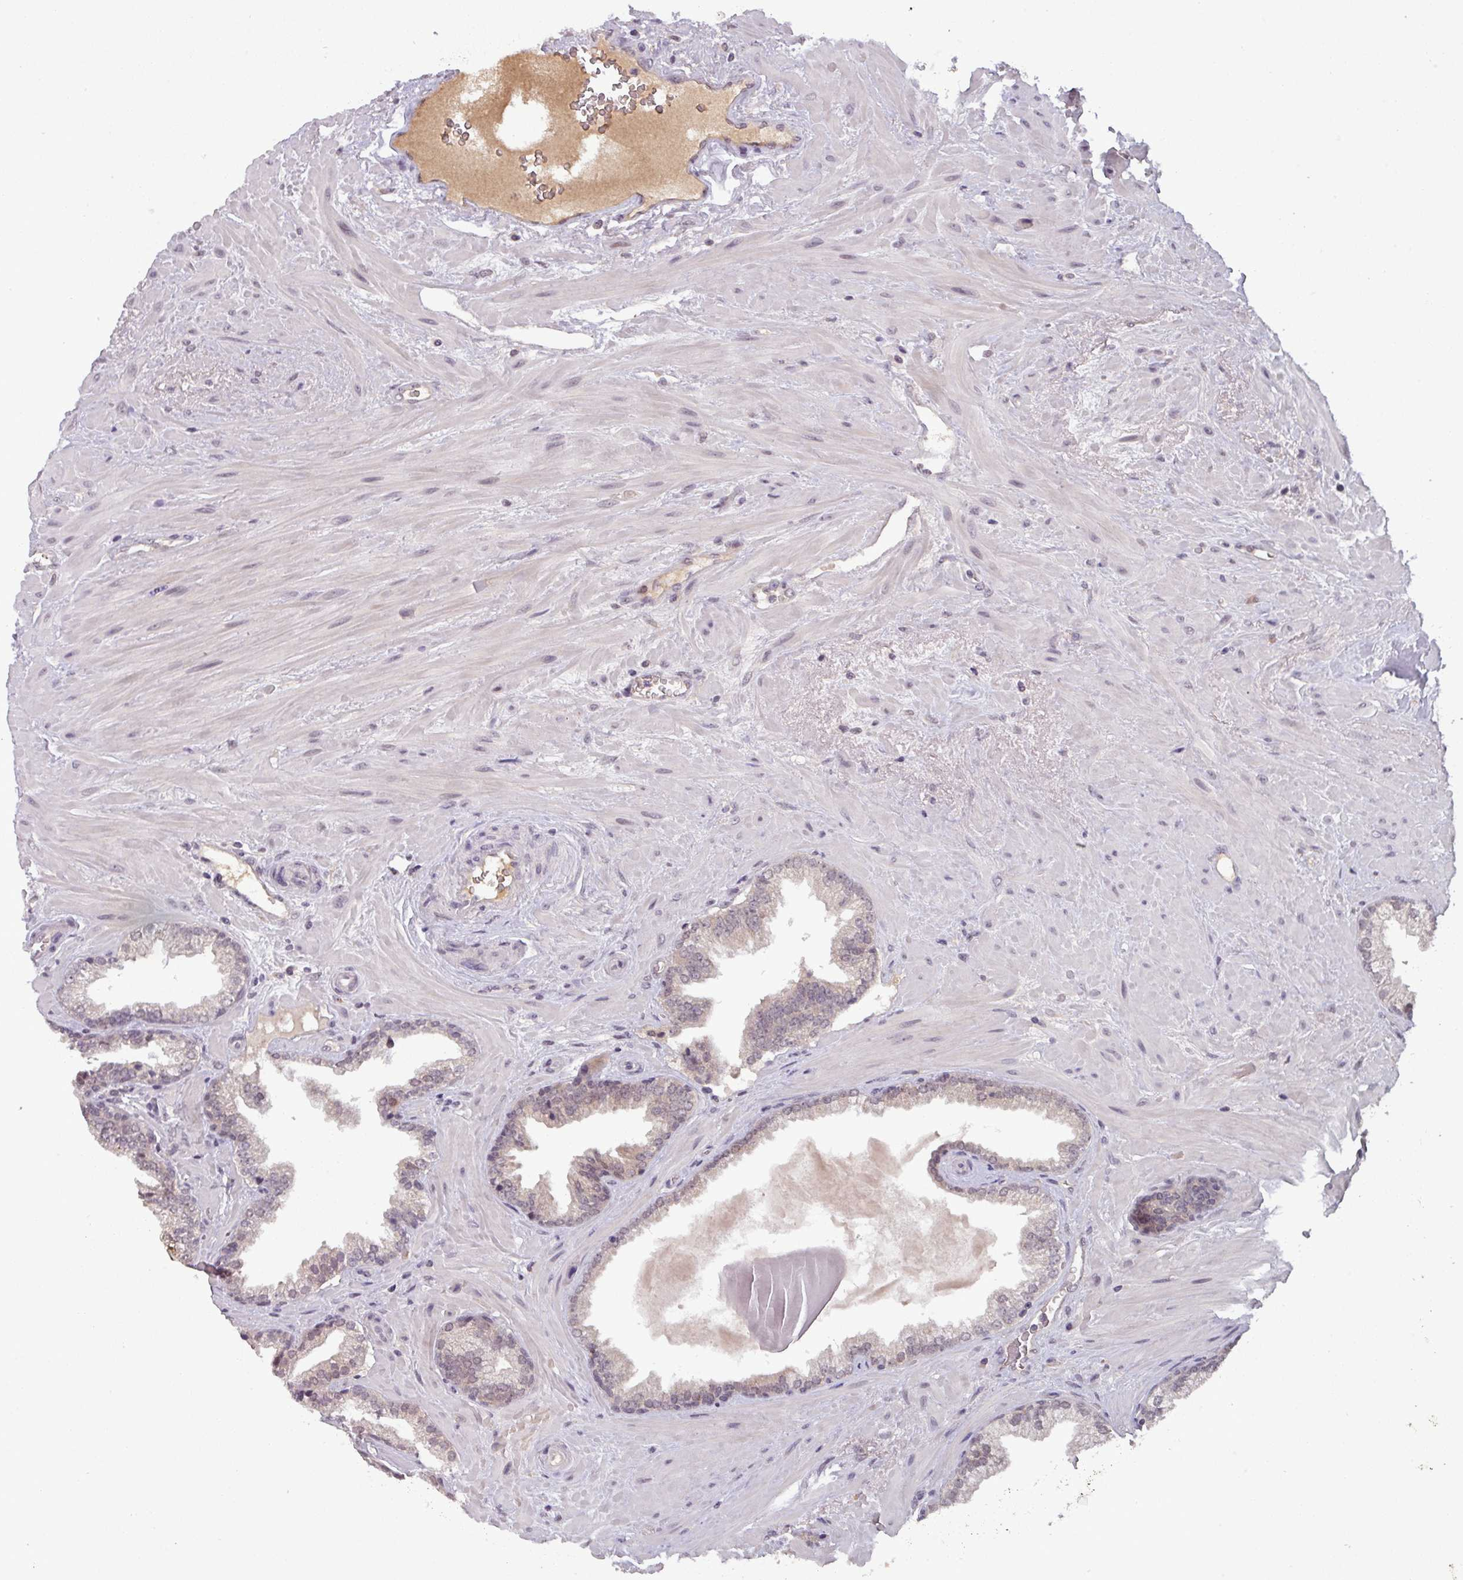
{"staining": {"intensity": "weak", "quantity": ">75%", "location": "cytoplasmic/membranous,nuclear"}, "tissue": "prostate cancer", "cell_type": "Tumor cells", "image_type": "cancer", "snomed": [{"axis": "morphology", "description": "Adenocarcinoma, Low grade"}, {"axis": "topography", "description": "Prostate"}], "caption": "This is an image of immunohistochemistry staining of adenocarcinoma (low-grade) (prostate), which shows weak staining in the cytoplasmic/membranous and nuclear of tumor cells.", "gene": "NOB1", "patient": {"sex": "male", "age": 61}}